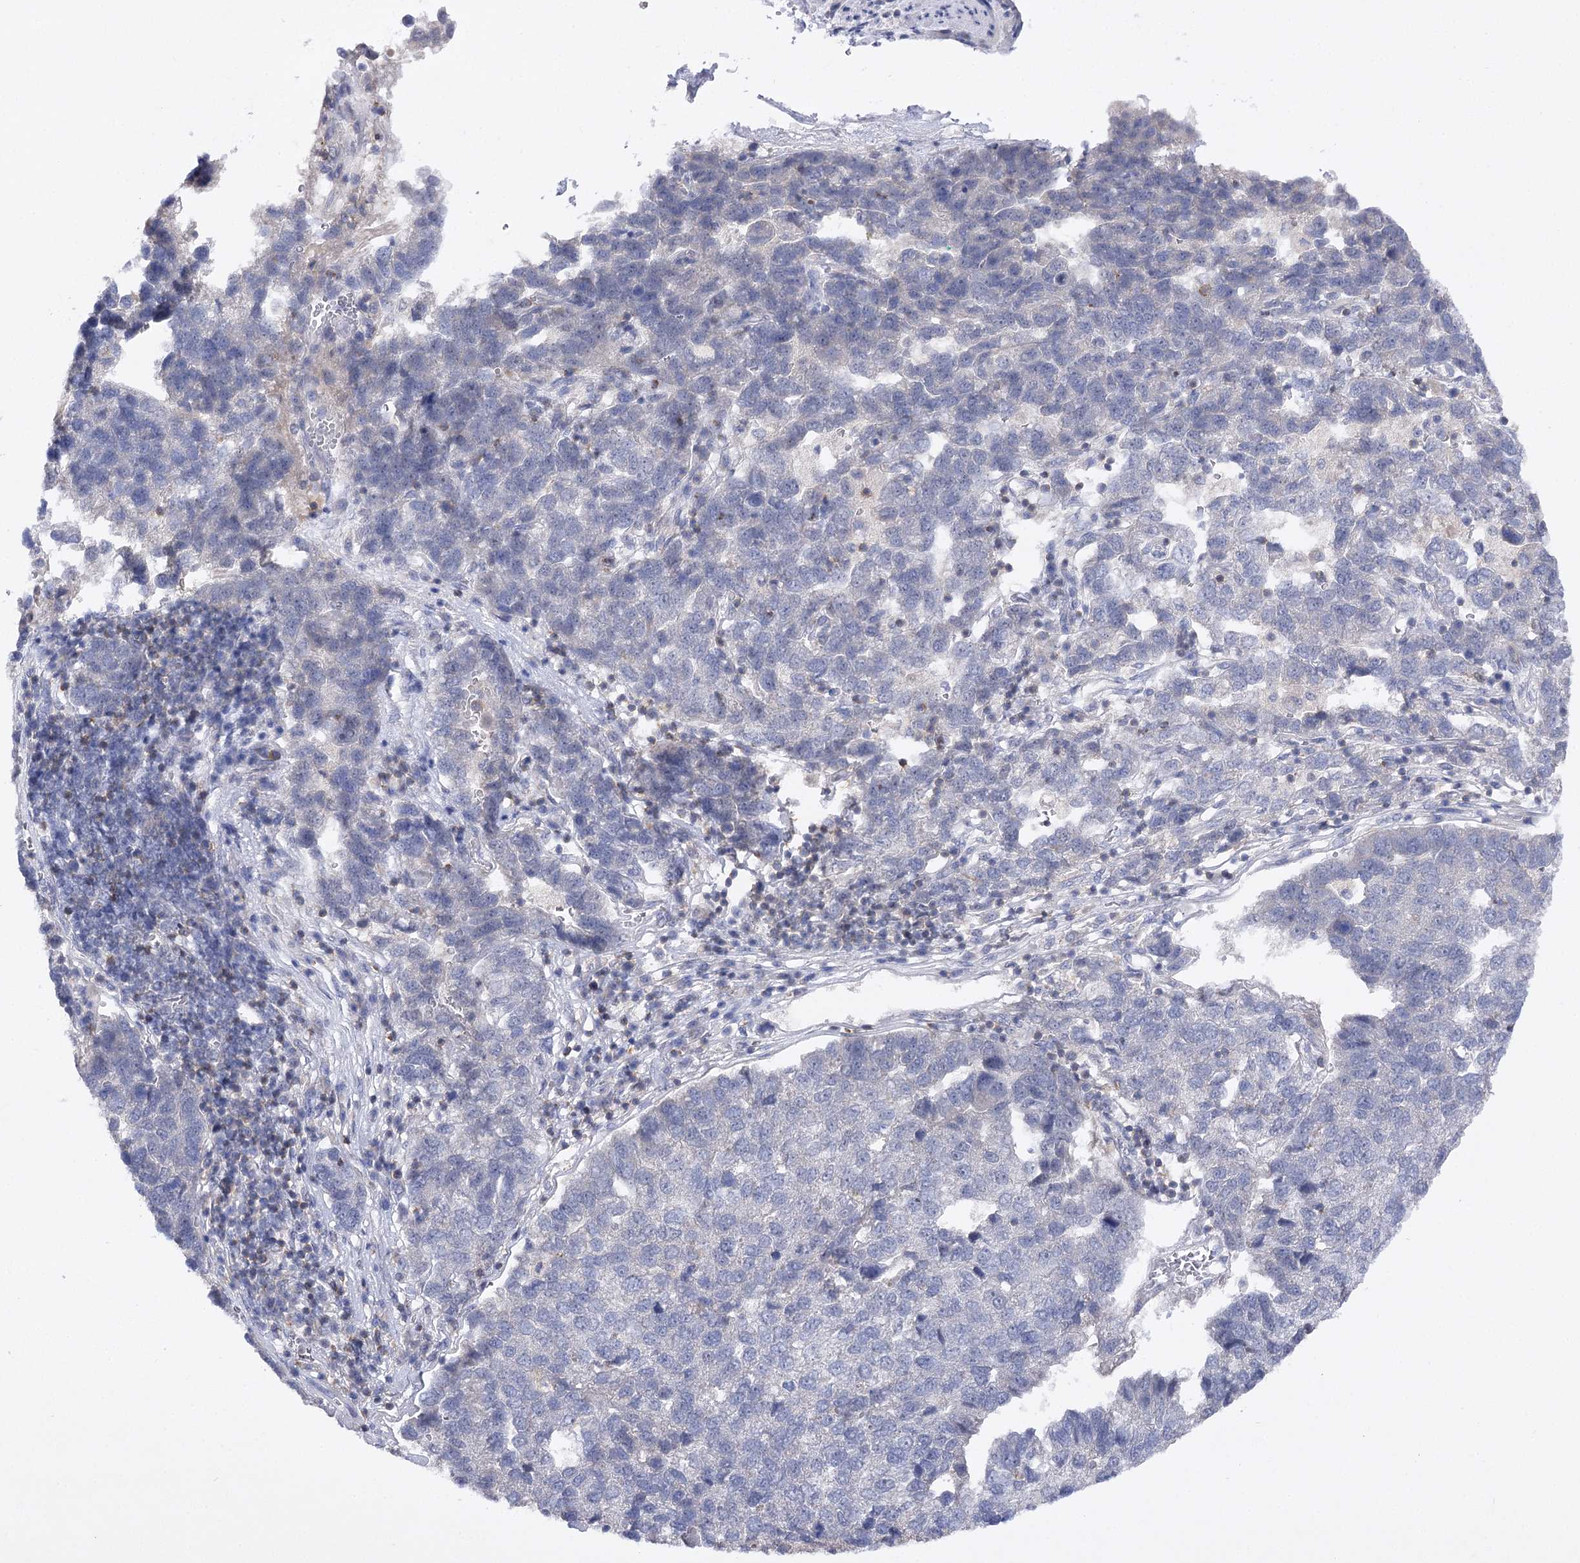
{"staining": {"intensity": "negative", "quantity": "none", "location": "none"}, "tissue": "pancreatic cancer", "cell_type": "Tumor cells", "image_type": "cancer", "snomed": [{"axis": "morphology", "description": "Adenocarcinoma, NOS"}, {"axis": "topography", "description": "Pancreas"}], "caption": "Tumor cells show no significant protein positivity in pancreatic cancer (adenocarcinoma). The staining was performed using DAB to visualize the protein expression in brown, while the nuclei were stained in blue with hematoxylin (Magnification: 20x).", "gene": "BCR", "patient": {"sex": "female", "age": 61}}